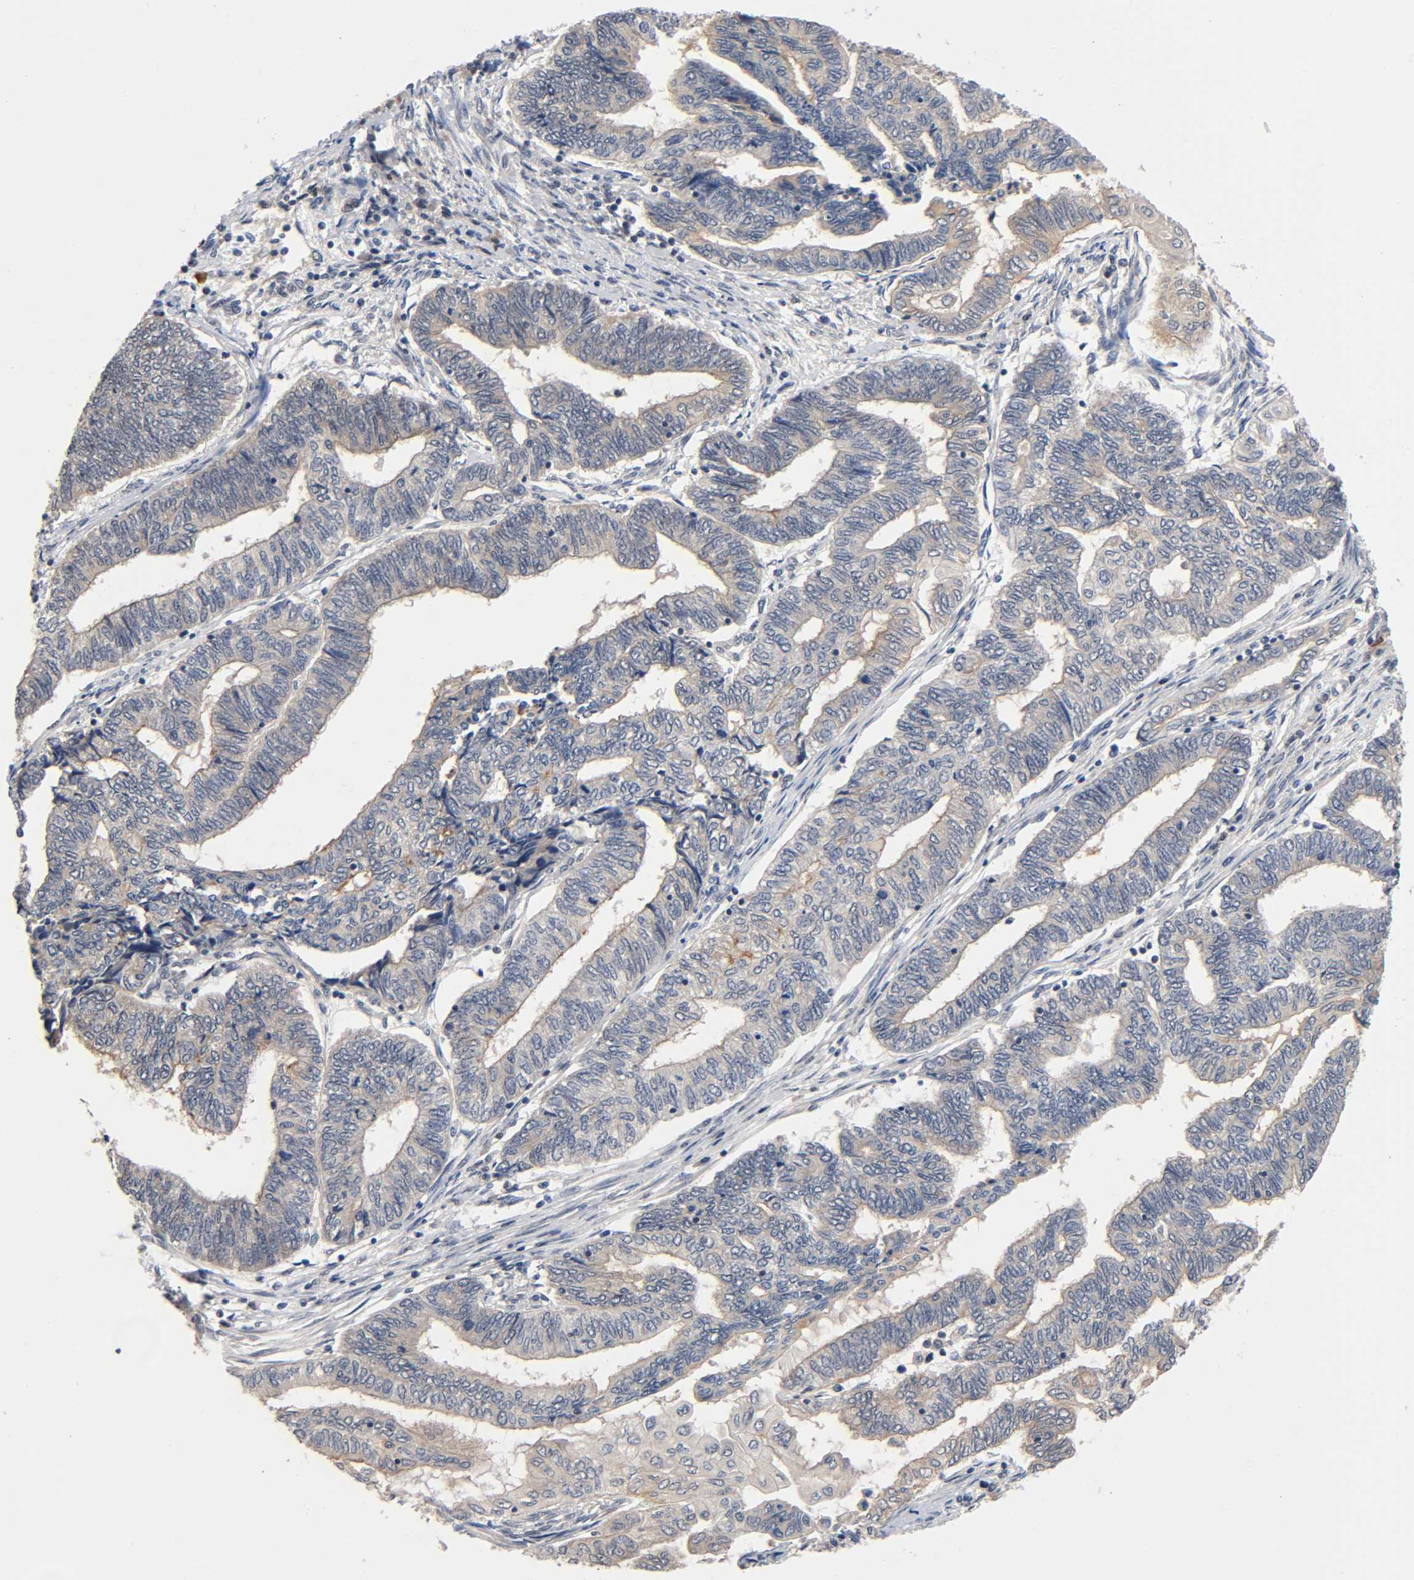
{"staining": {"intensity": "weak", "quantity": "25%-75%", "location": "cytoplasmic/membranous"}, "tissue": "endometrial cancer", "cell_type": "Tumor cells", "image_type": "cancer", "snomed": [{"axis": "morphology", "description": "Adenocarcinoma, NOS"}, {"axis": "topography", "description": "Uterus"}, {"axis": "topography", "description": "Endometrium"}], "caption": "A high-resolution histopathology image shows immunohistochemistry (IHC) staining of endometrial cancer (adenocarcinoma), which displays weak cytoplasmic/membranous expression in approximately 25%-75% of tumor cells.", "gene": "PRKAB1", "patient": {"sex": "female", "age": 70}}